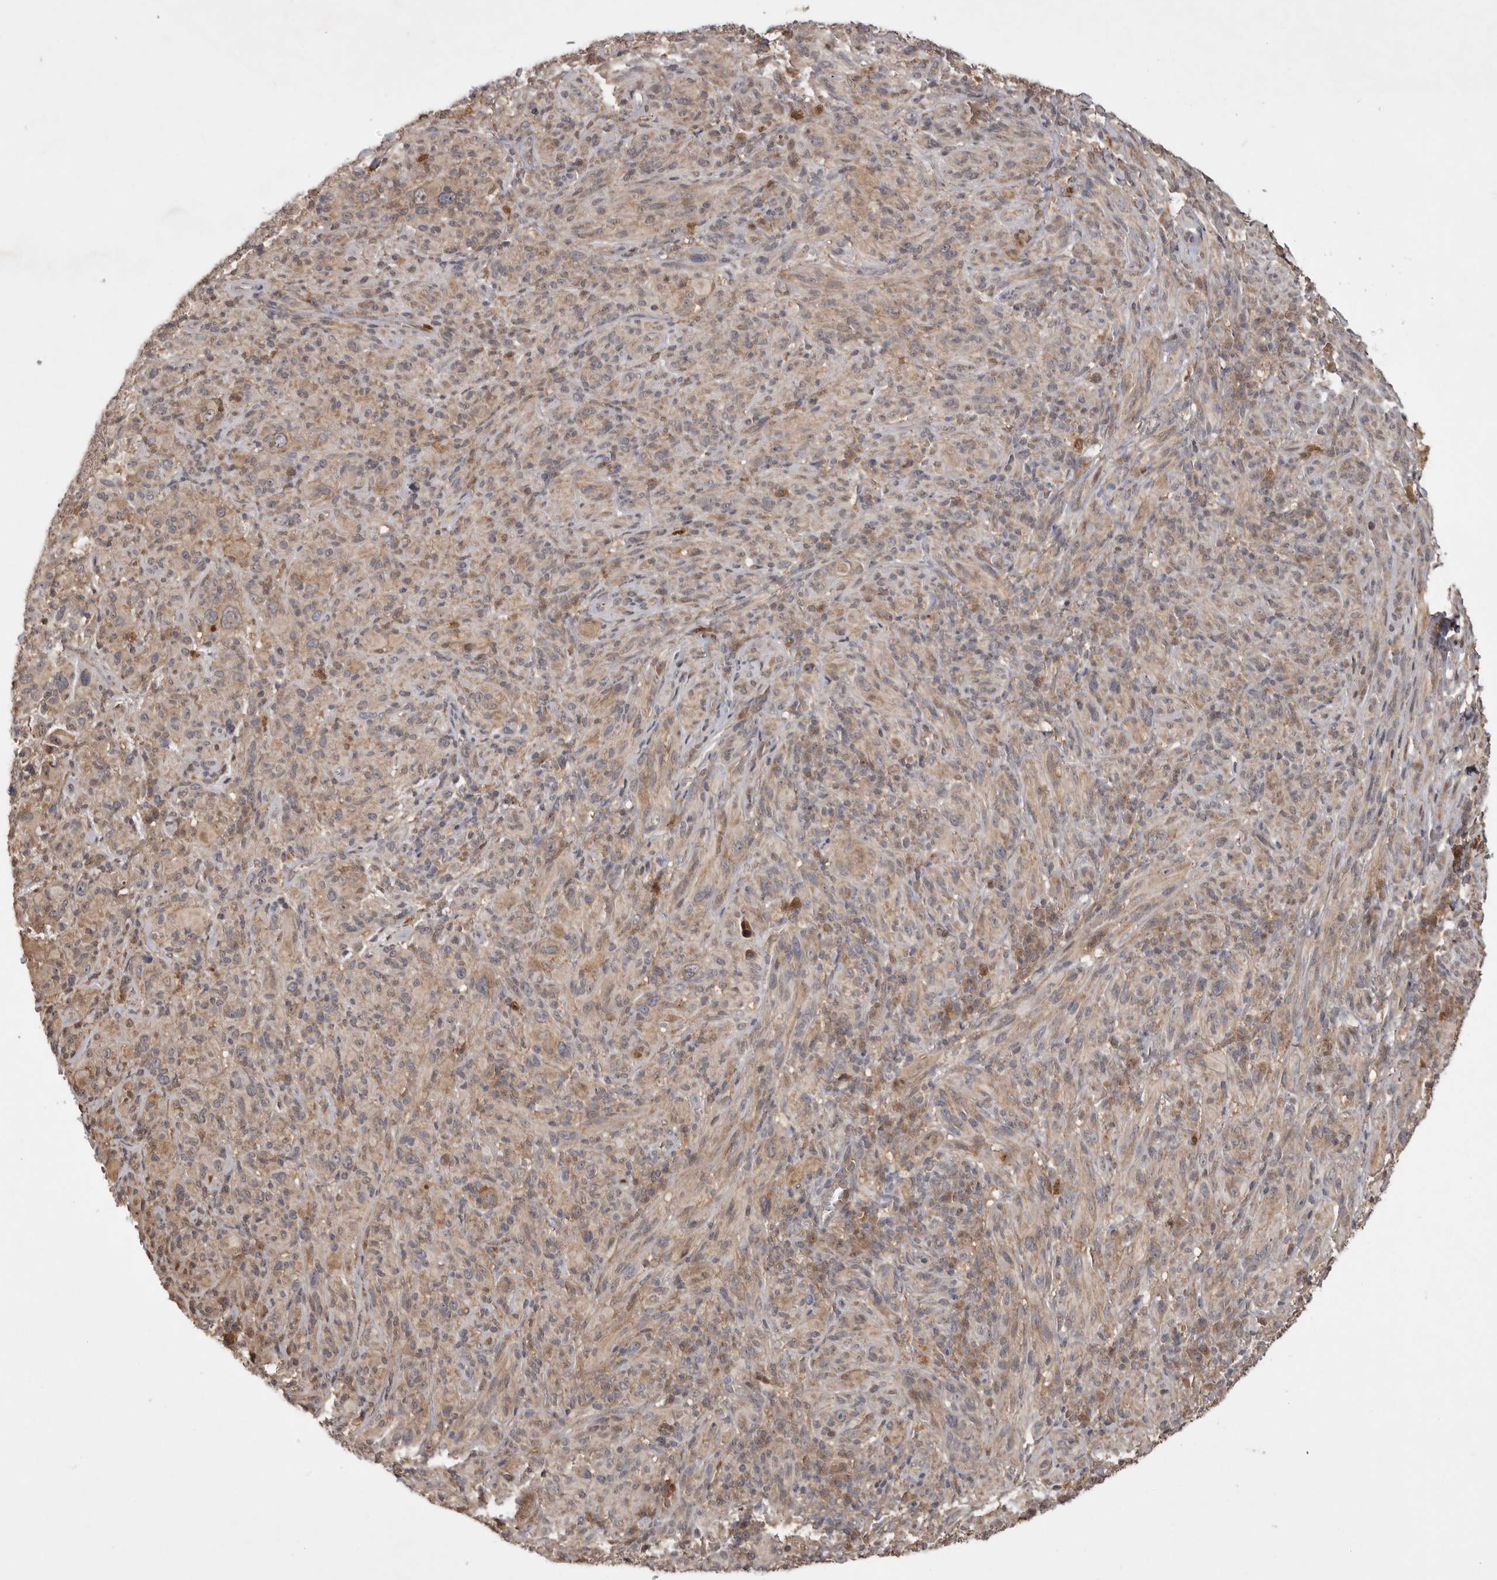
{"staining": {"intensity": "weak", "quantity": ">75%", "location": "cytoplasmic/membranous"}, "tissue": "melanoma", "cell_type": "Tumor cells", "image_type": "cancer", "snomed": [{"axis": "morphology", "description": "Malignant melanoma, NOS"}, {"axis": "topography", "description": "Skin of head"}], "caption": "Malignant melanoma stained with a protein marker reveals weak staining in tumor cells.", "gene": "VN1R4", "patient": {"sex": "male", "age": 96}}